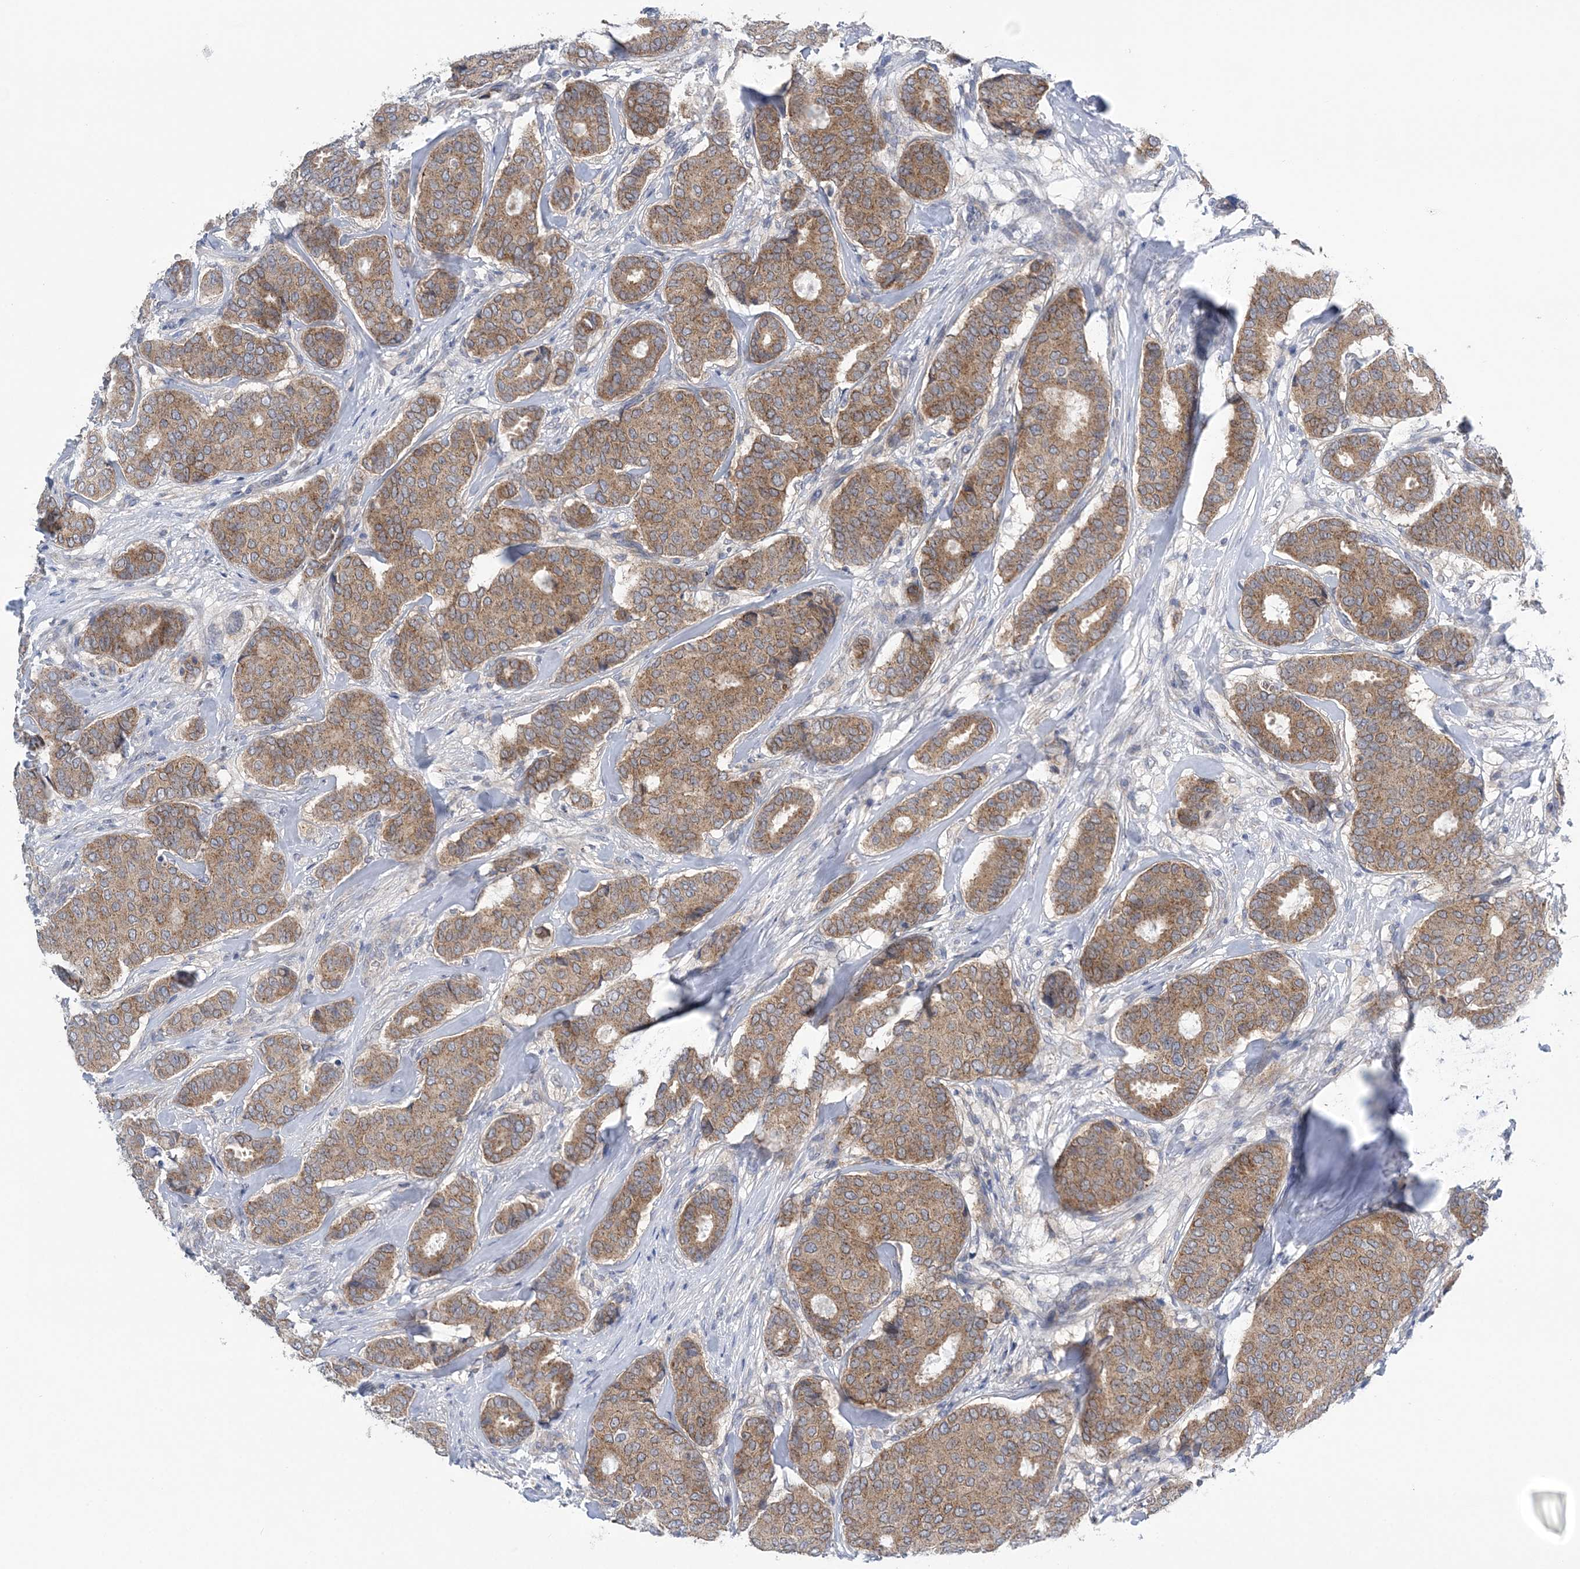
{"staining": {"intensity": "moderate", "quantity": ">75%", "location": "cytoplasmic/membranous"}, "tissue": "breast cancer", "cell_type": "Tumor cells", "image_type": "cancer", "snomed": [{"axis": "morphology", "description": "Duct carcinoma"}, {"axis": "topography", "description": "Breast"}], "caption": "This is an image of IHC staining of intraductal carcinoma (breast), which shows moderate positivity in the cytoplasmic/membranous of tumor cells.", "gene": "COPE", "patient": {"sex": "female", "age": 75}}